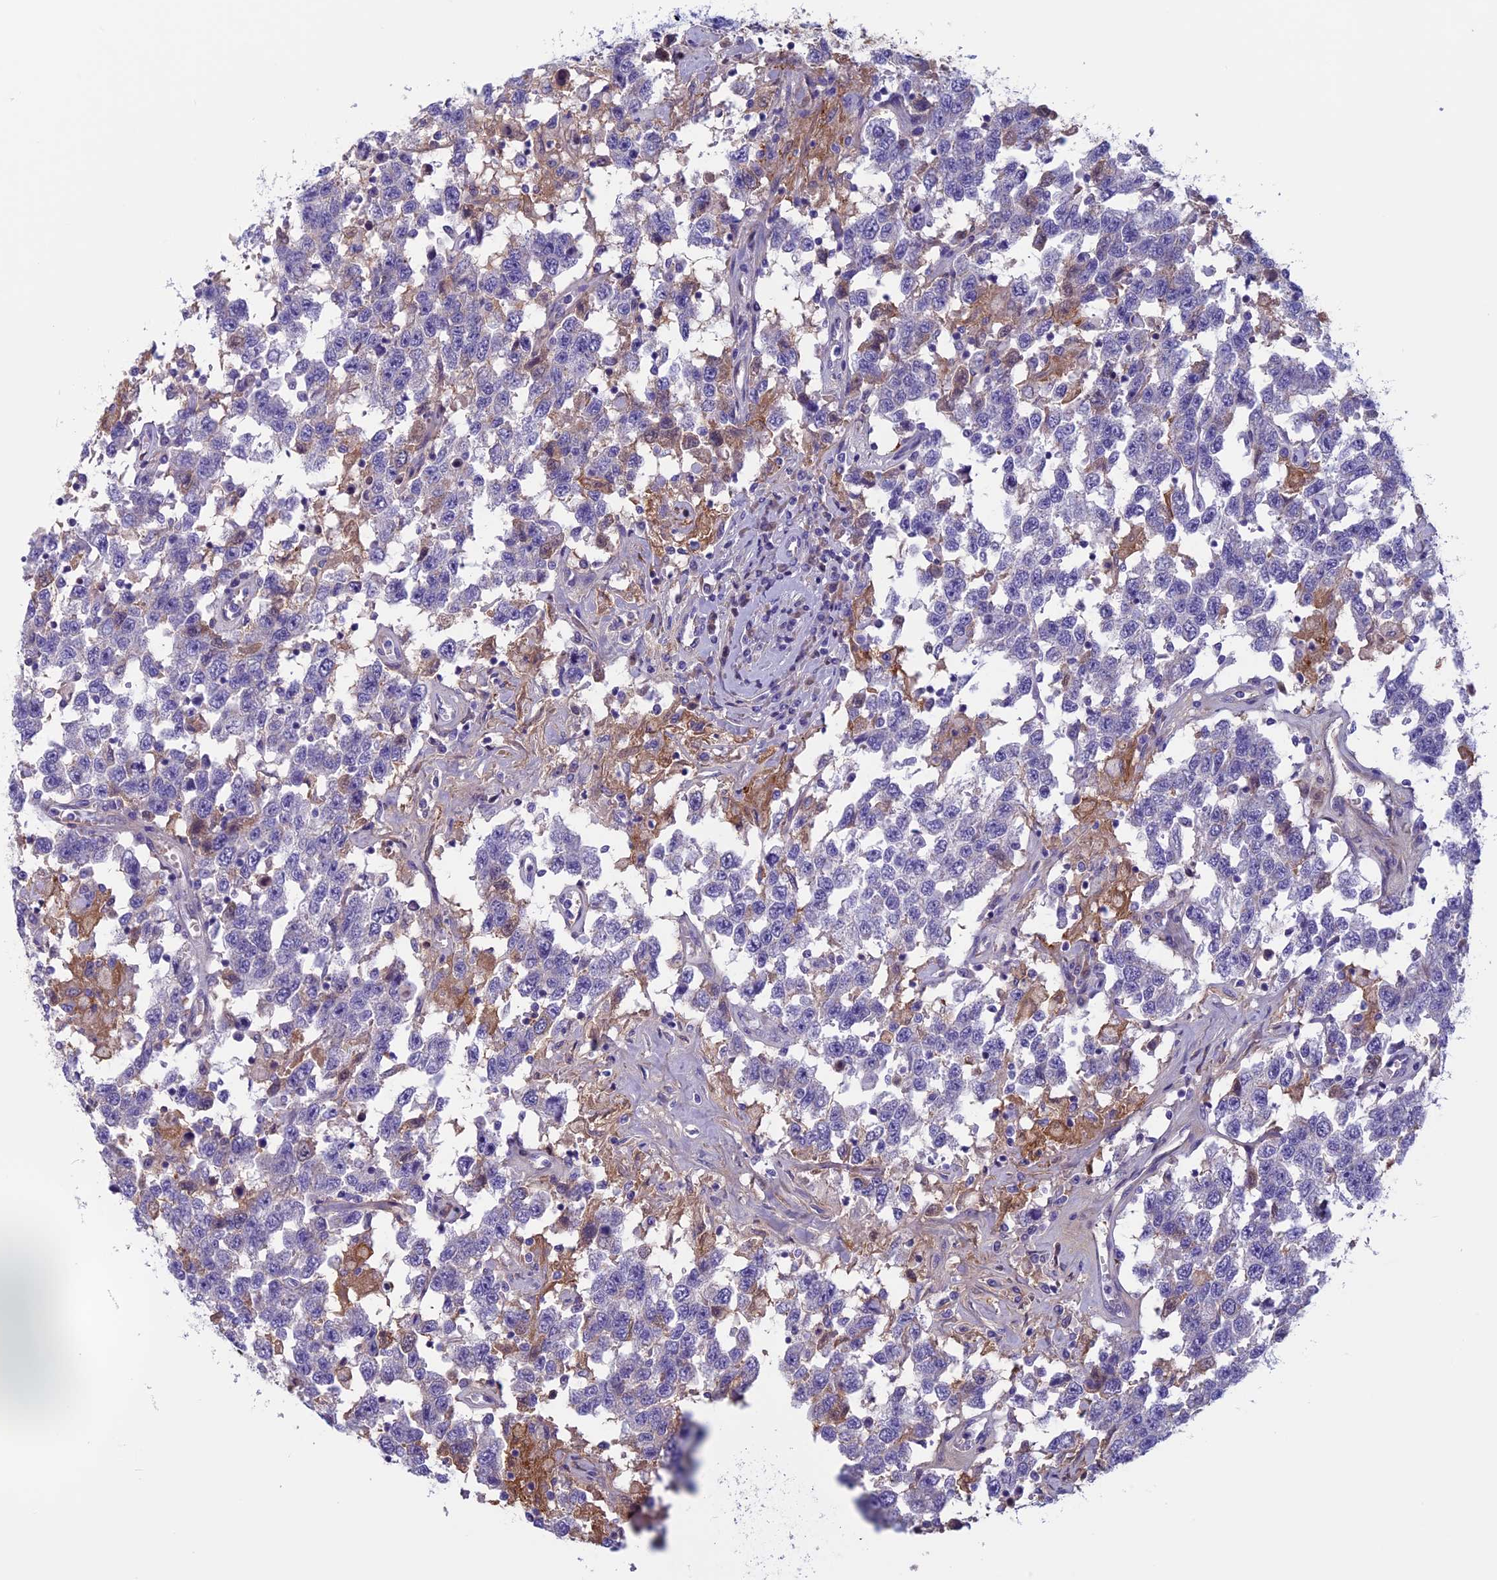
{"staining": {"intensity": "negative", "quantity": "none", "location": "none"}, "tissue": "testis cancer", "cell_type": "Tumor cells", "image_type": "cancer", "snomed": [{"axis": "morphology", "description": "Seminoma, NOS"}, {"axis": "topography", "description": "Testis"}], "caption": "Human seminoma (testis) stained for a protein using IHC reveals no positivity in tumor cells.", "gene": "ANGPTL2", "patient": {"sex": "male", "age": 41}}